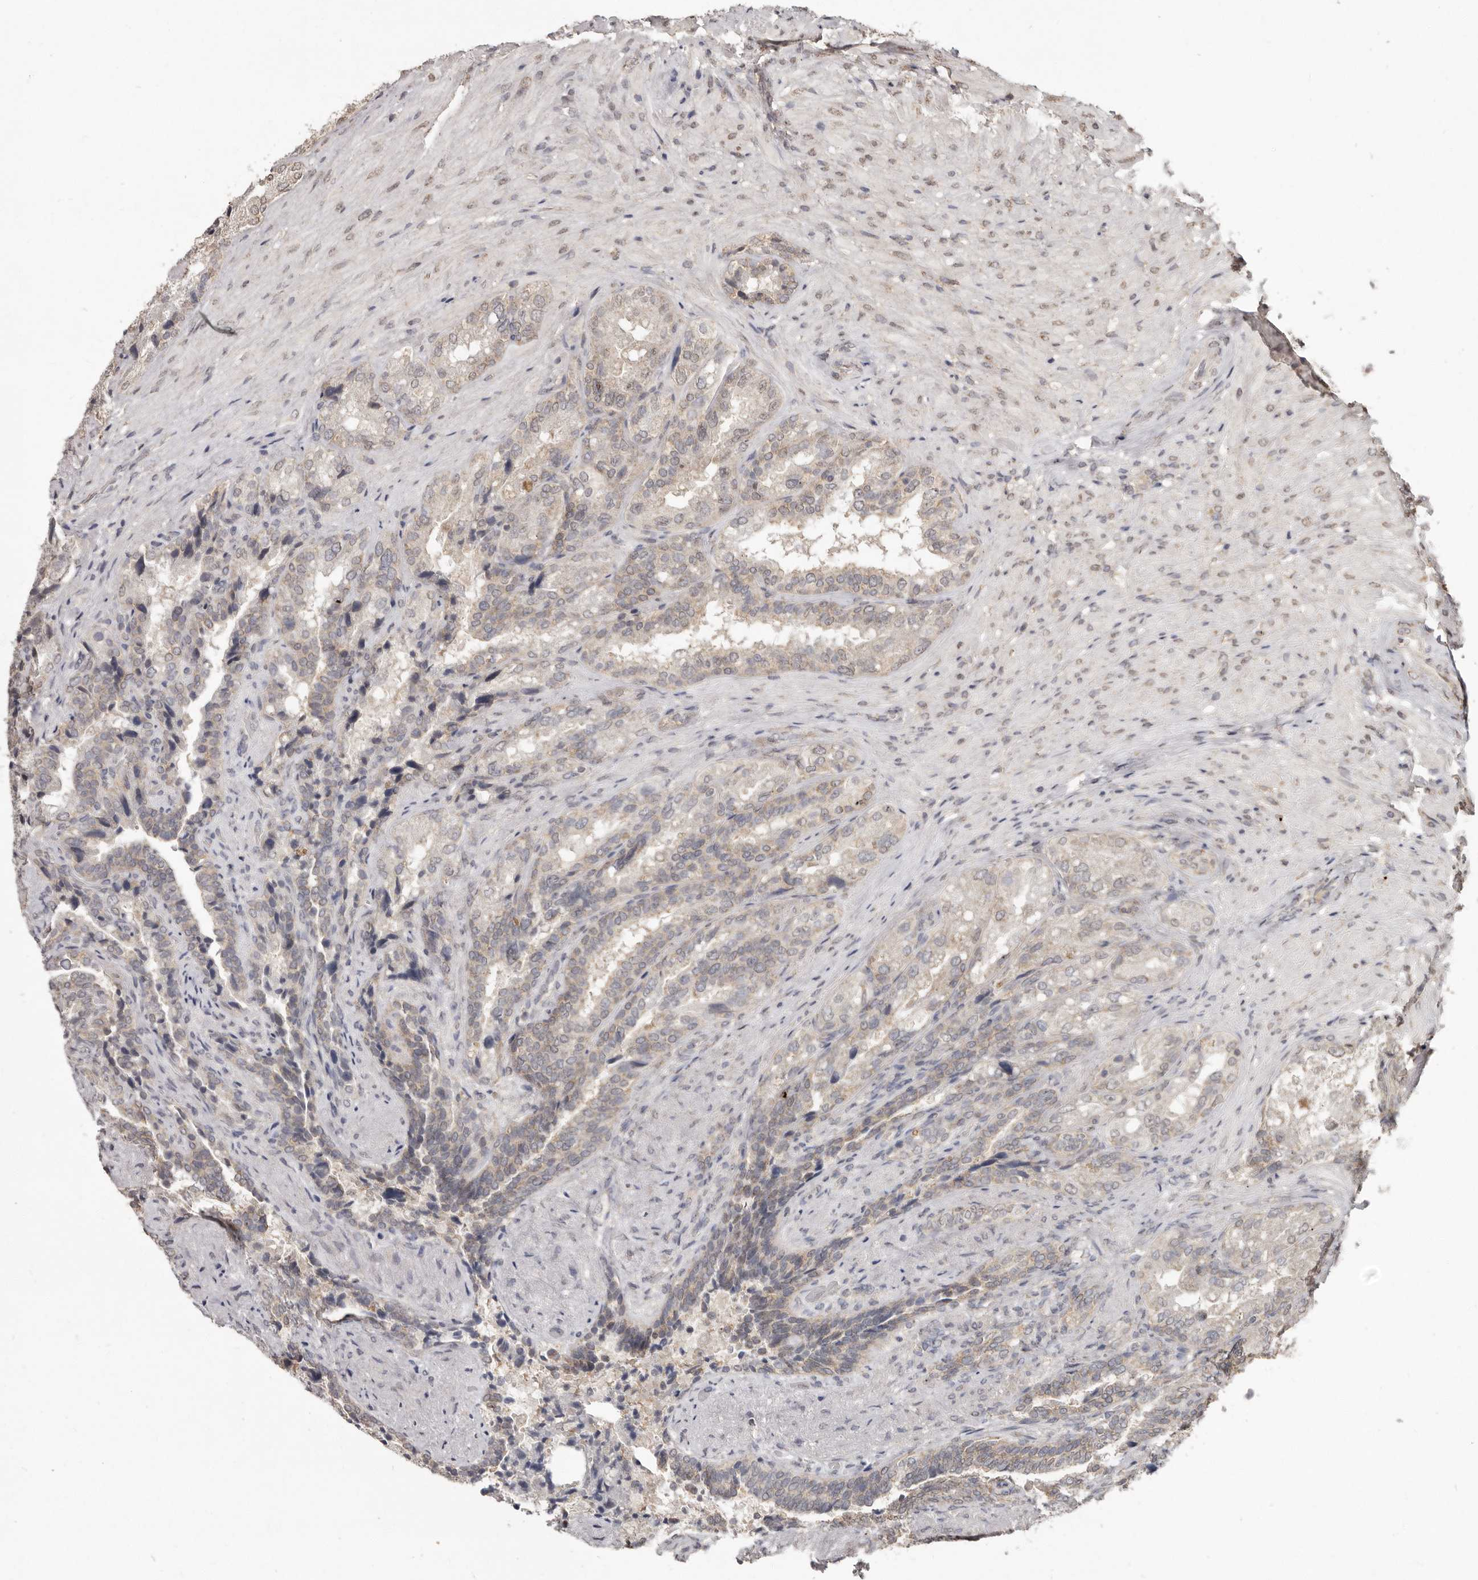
{"staining": {"intensity": "weak", "quantity": "<25%", "location": "cytoplasmic/membranous"}, "tissue": "seminal vesicle", "cell_type": "Glandular cells", "image_type": "normal", "snomed": [{"axis": "morphology", "description": "Normal tissue, NOS"}, {"axis": "topography", "description": "Seminal veicle"}, {"axis": "topography", "description": "Peripheral nerve tissue"}], "caption": "Glandular cells show no significant positivity in unremarkable seminal vesicle. Brightfield microscopy of IHC stained with DAB (brown) and hematoxylin (blue), captured at high magnification.", "gene": "LINGO2", "patient": {"sex": "male", "age": 63}}